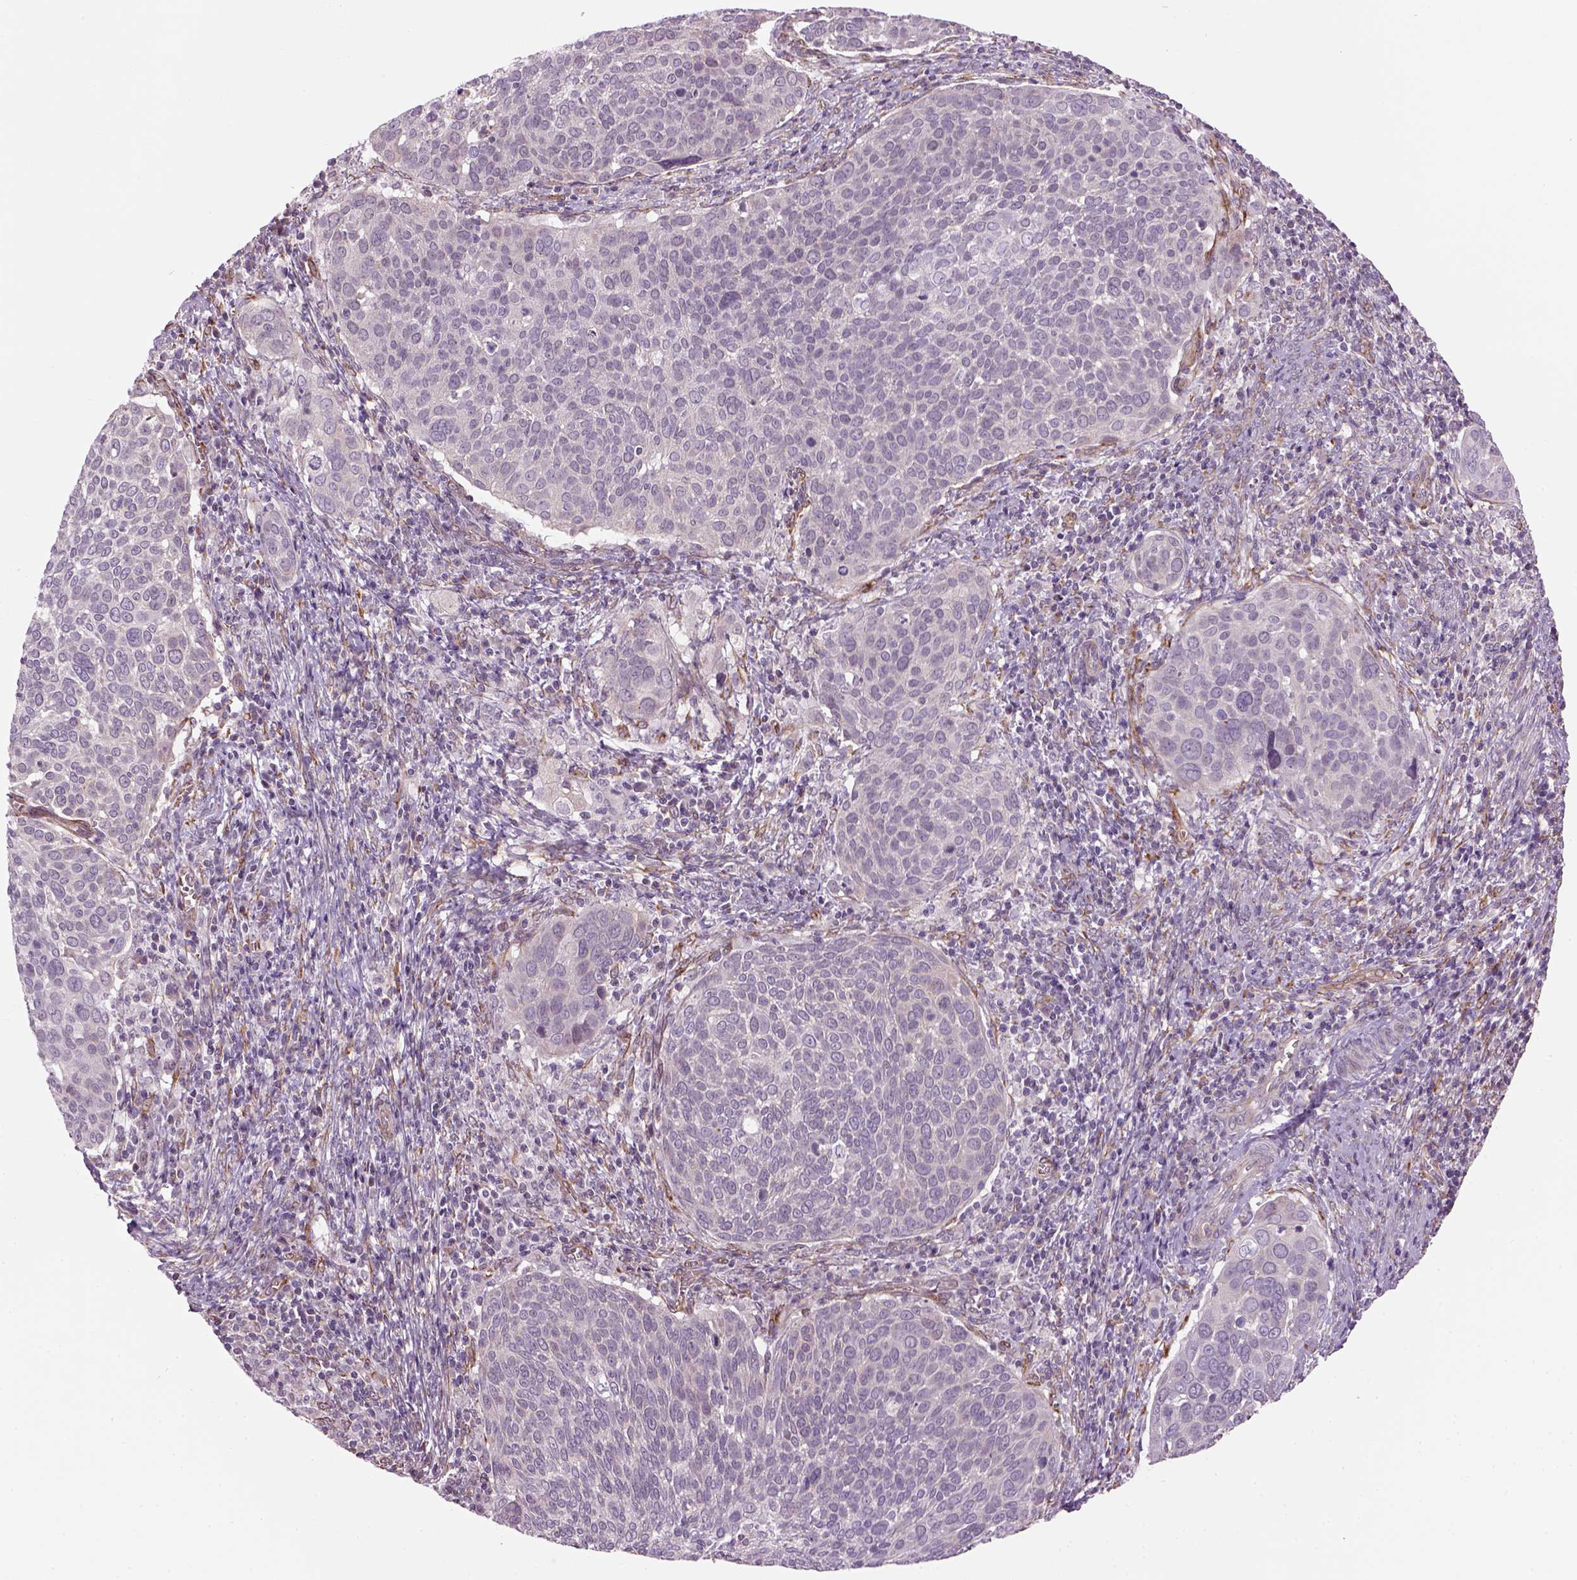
{"staining": {"intensity": "negative", "quantity": "none", "location": "none"}, "tissue": "cervical cancer", "cell_type": "Tumor cells", "image_type": "cancer", "snomed": [{"axis": "morphology", "description": "Squamous cell carcinoma, NOS"}, {"axis": "topography", "description": "Cervix"}], "caption": "There is no significant expression in tumor cells of cervical cancer.", "gene": "XK", "patient": {"sex": "female", "age": 39}}